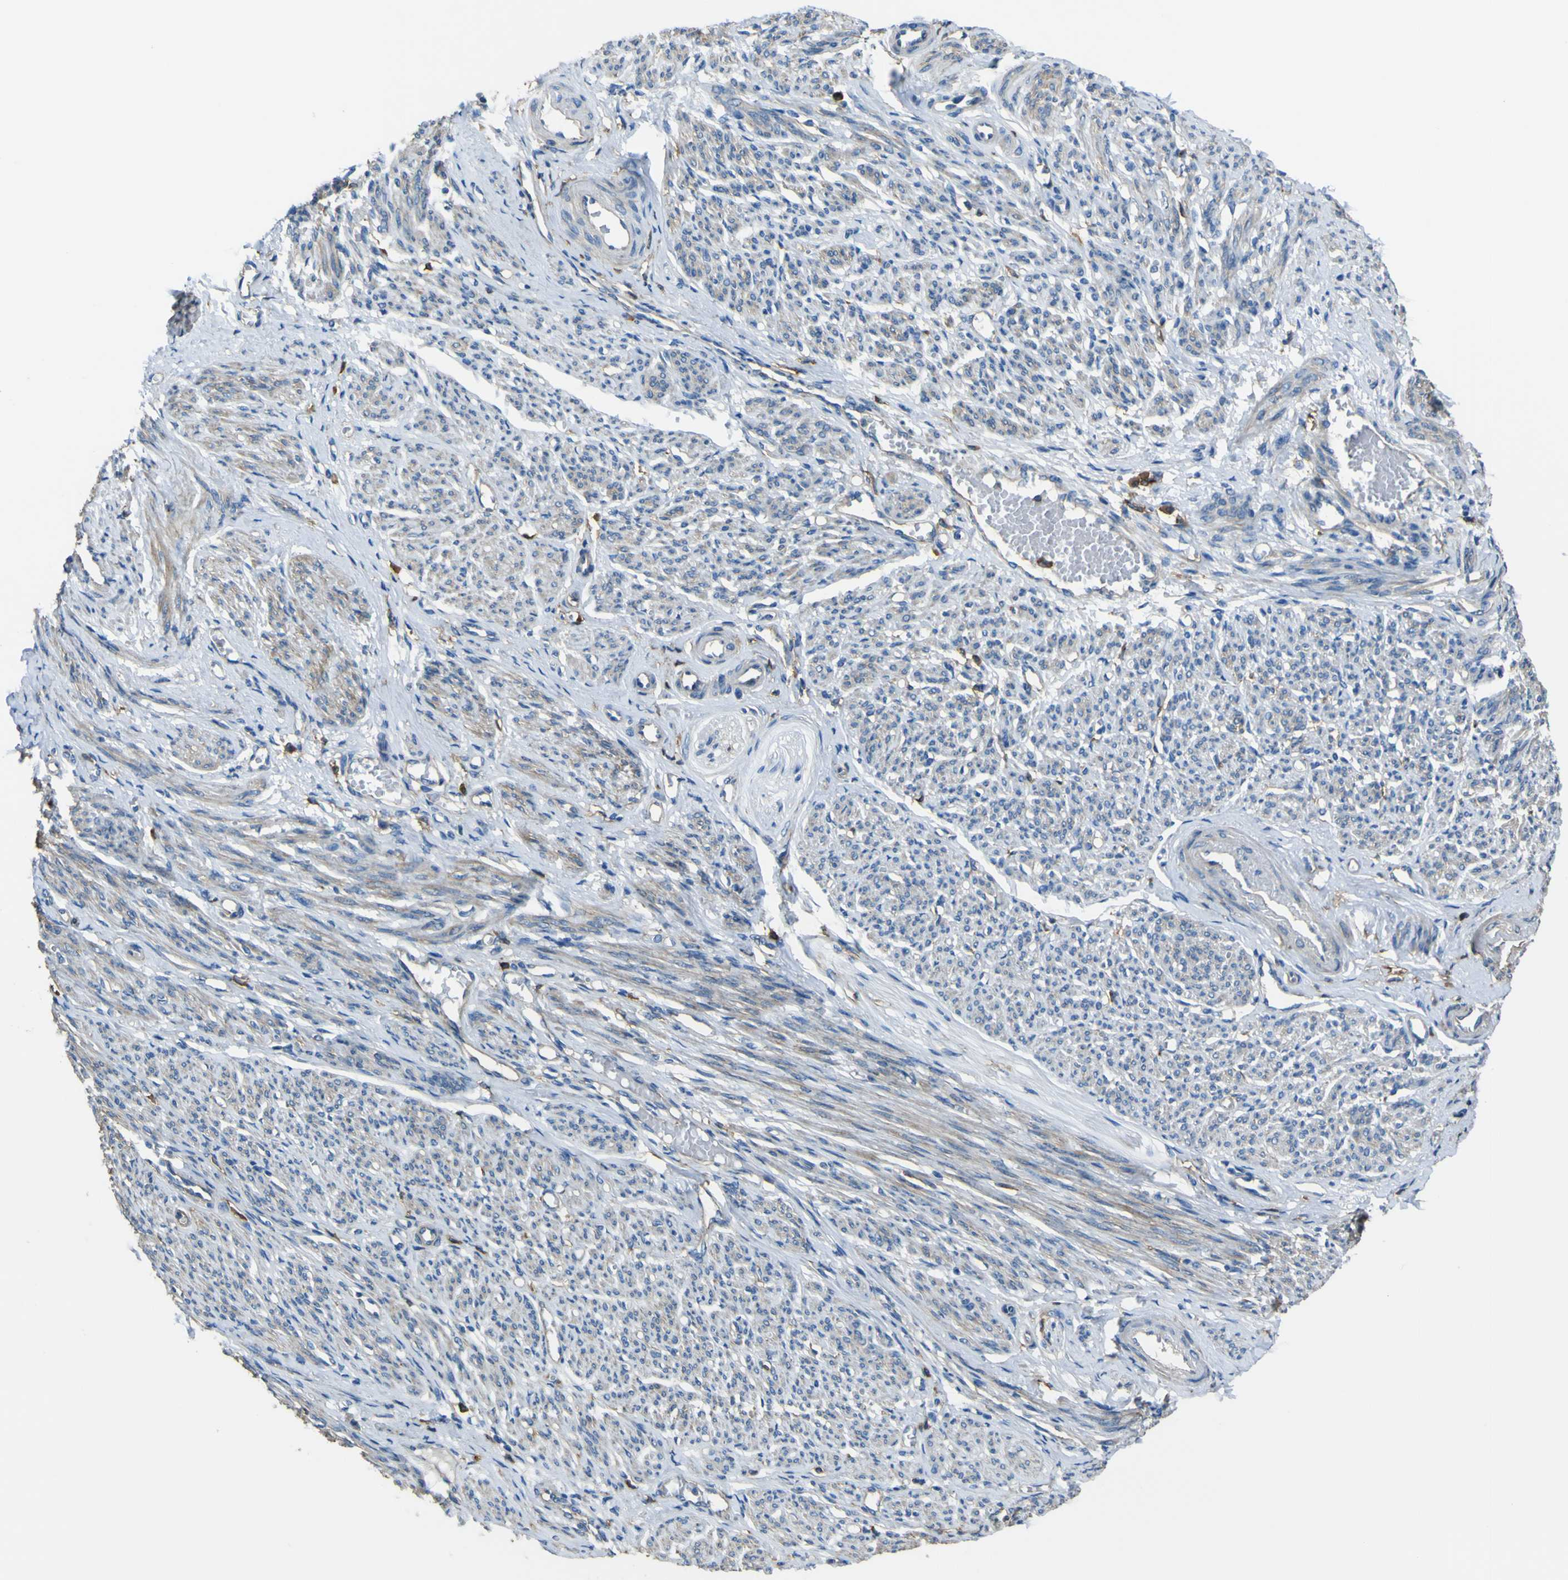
{"staining": {"intensity": "negative", "quantity": "none", "location": "none"}, "tissue": "smooth muscle", "cell_type": "Smooth muscle cells", "image_type": "normal", "snomed": [{"axis": "morphology", "description": "Normal tissue, NOS"}, {"axis": "topography", "description": "Smooth muscle"}], "caption": "Image shows no significant protein expression in smooth muscle cells of benign smooth muscle. (DAB (3,3'-diaminobenzidine) IHC visualized using brightfield microscopy, high magnification).", "gene": "LAIR1", "patient": {"sex": "female", "age": 65}}